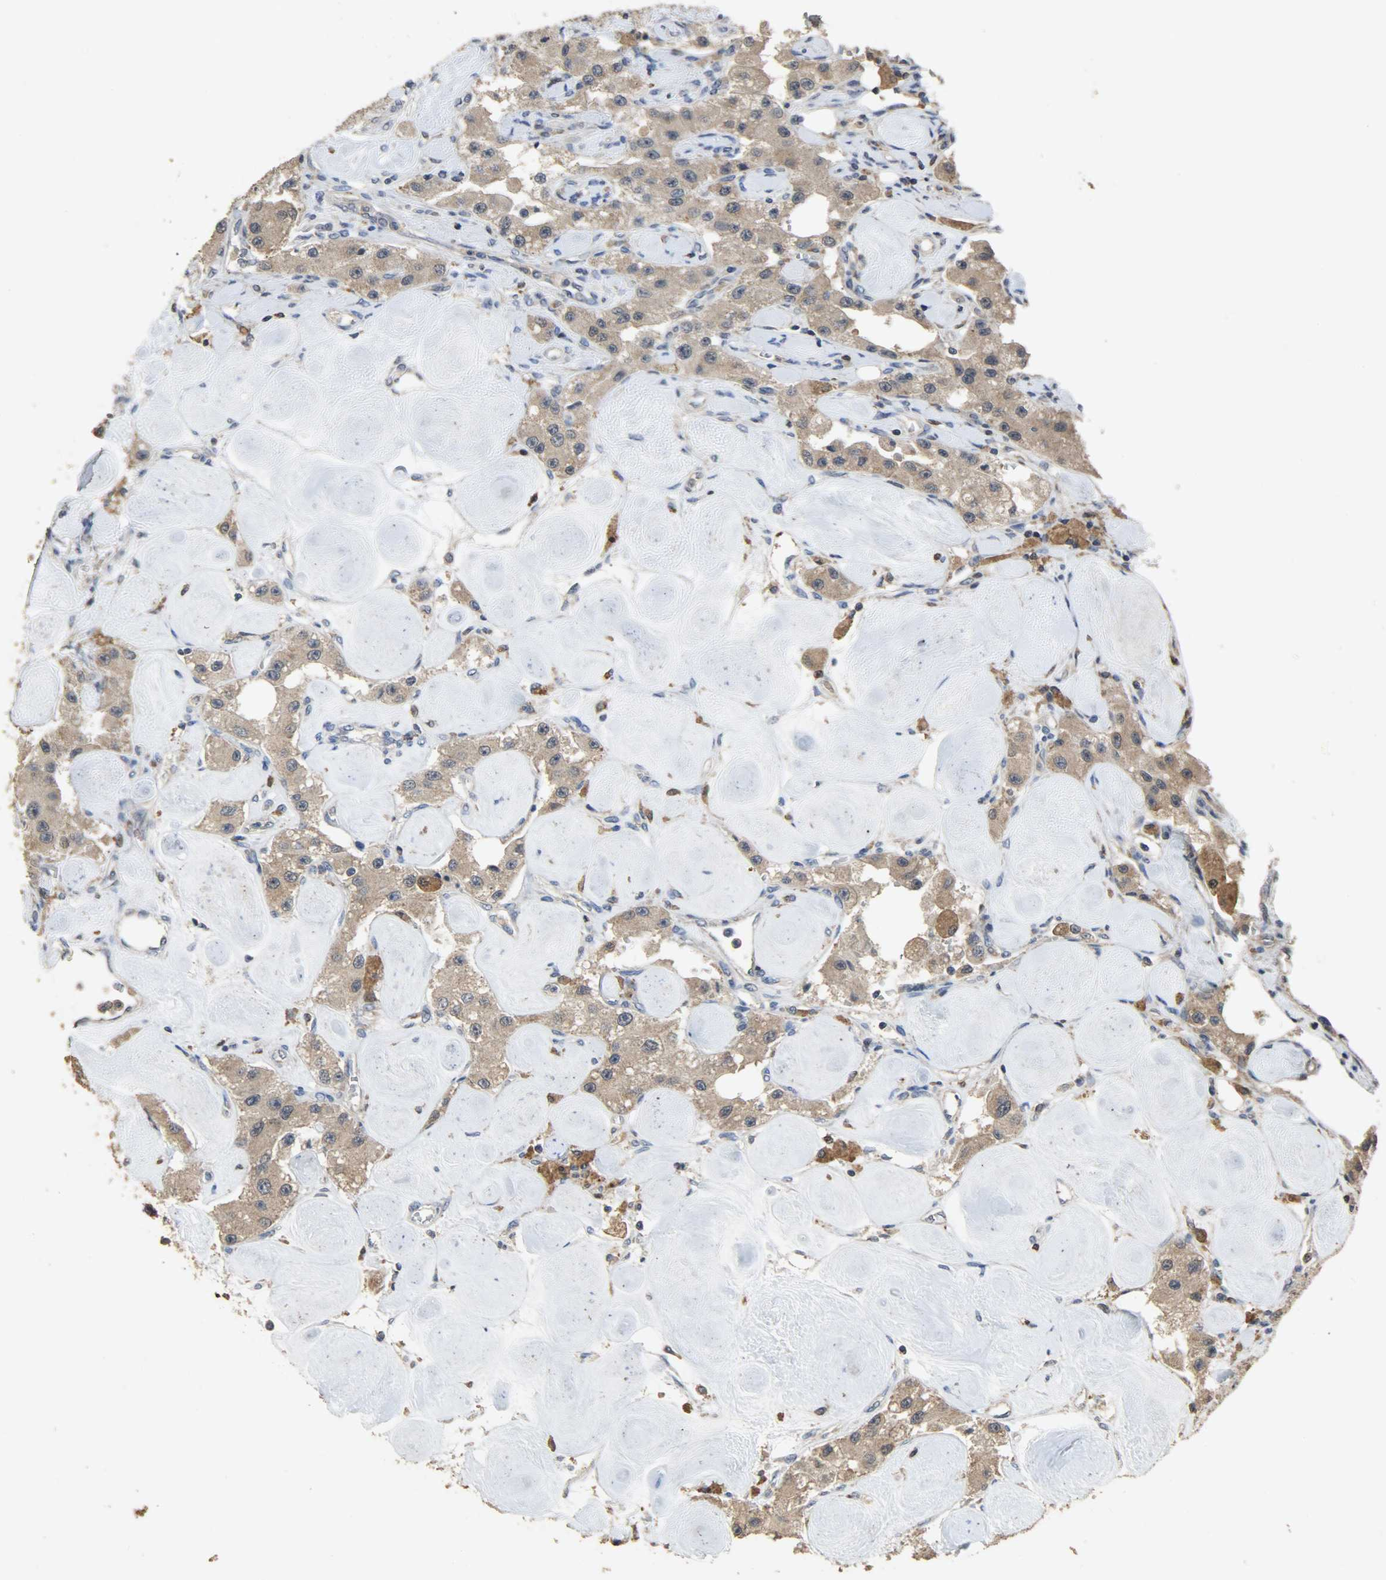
{"staining": {"intensity": "moderate", "quantity": ">75%", "location": "cytoplasmic/membranous"}, "tissue": "carcinoid", "cell_type": "Tumor cells", "image_type": "cancer", "snomed": [{"axis": "morphology", "description": "Carcinoid, malignant, NOS"}, {"axis": "topography", "description": "Pancreas"}], "caption": "DAB immunohistochemical staining of human malignant carcinoid reveals moderate cytoplasmic/membranous protein positivity in about >75% of tumor cells.", "gene": "CDKN2C", "patient": {"sex": "male", "age": 41}}